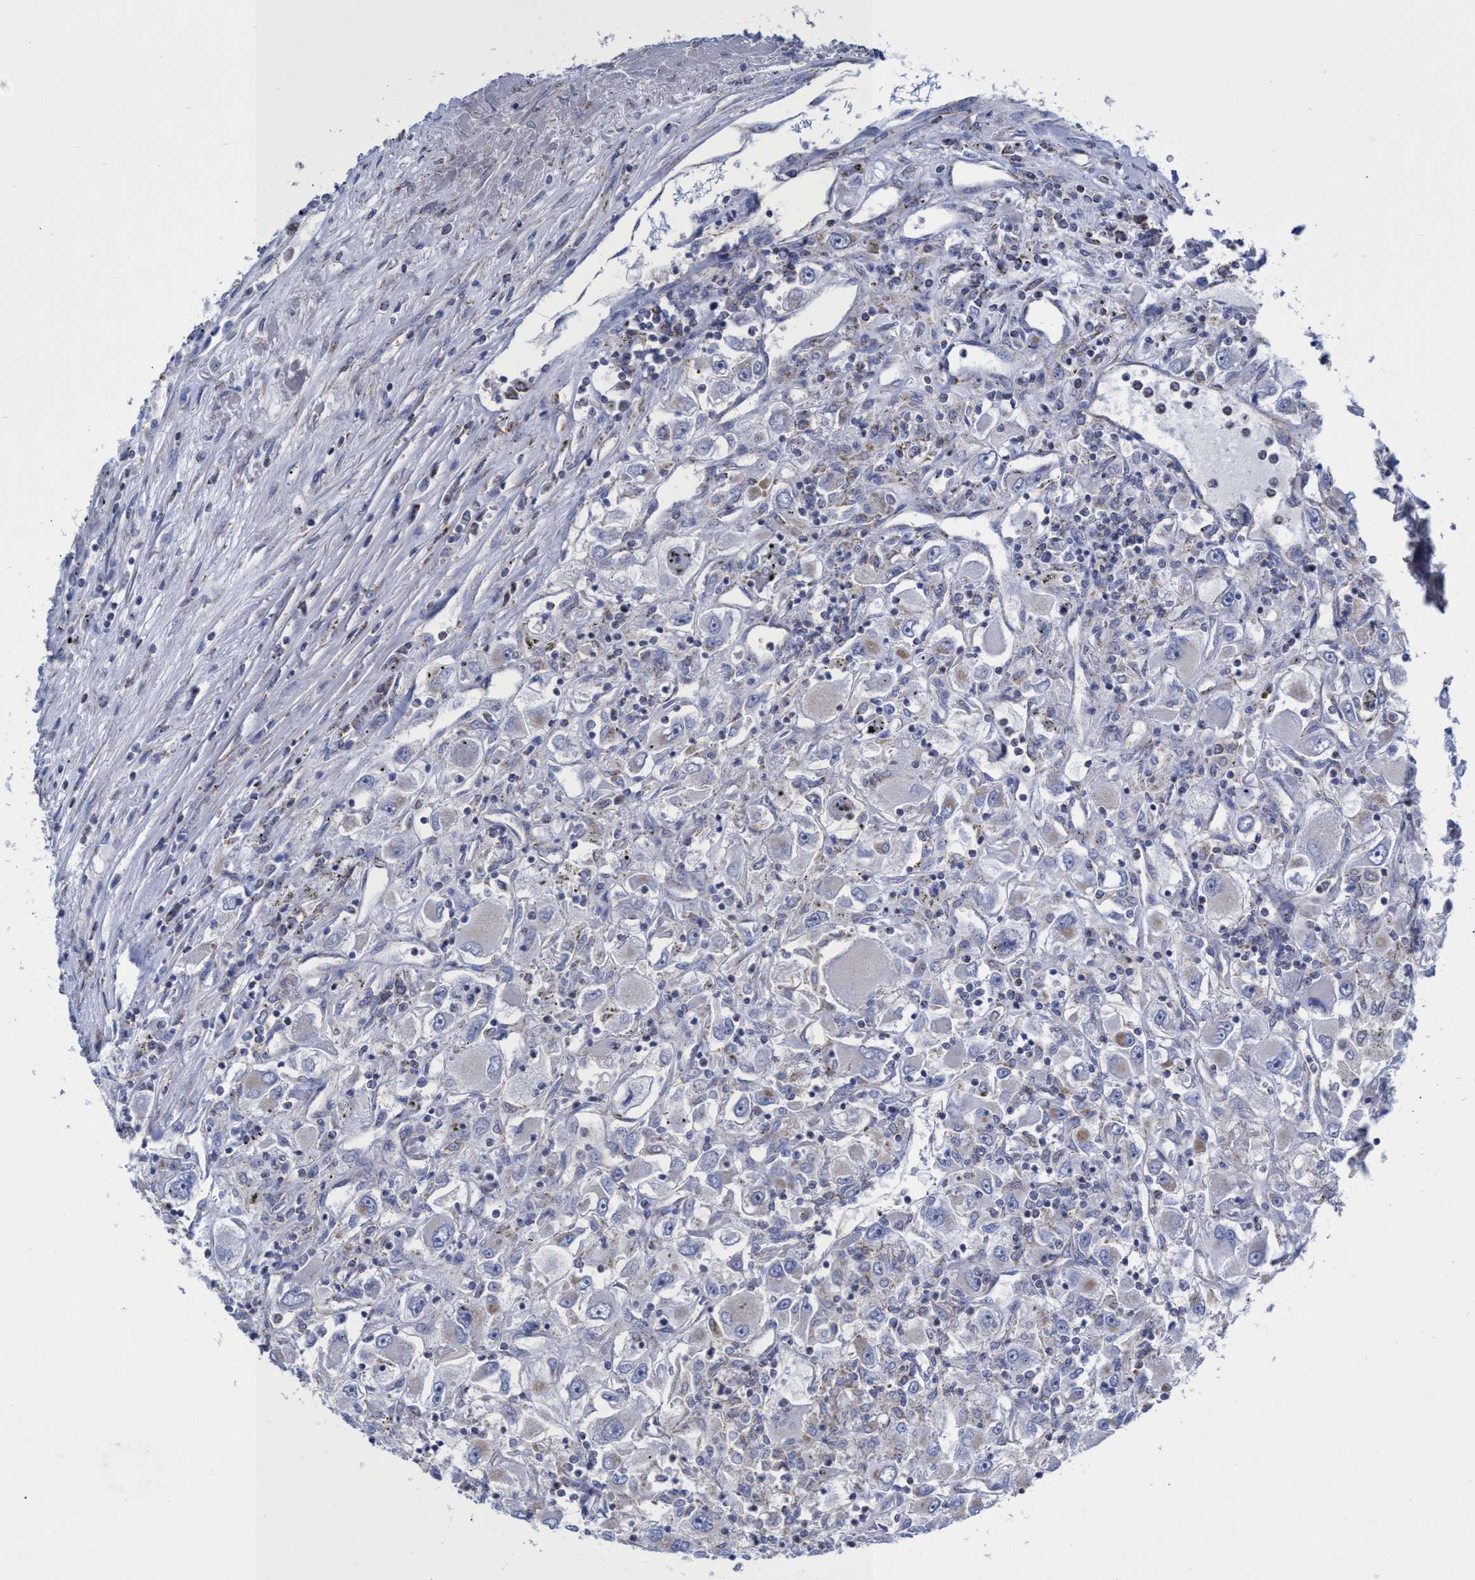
{"staining": {"intensity": "moderate", "quantity": "<25%", "location": "cytoplasmic/membranous"}, "tissue": "renal cancer", "cell_type": "Tumor cells", "image_type": "cancer", "snomed": [{"axis": "morphology", "description": "Adenocarcinoma, NOS"}, {"axis": "topography", "description": "Kidney"}], "caption": "IHC photomicrograph of renal cancer (adenocarcinoma) stained for a protein (brown), which exhibits low levels of moderate cytoplasmic/membranous positivity in about <25% of tumor cells.", "gene": "ZNF750", "patient": {"sex": "female", "age": 52}}